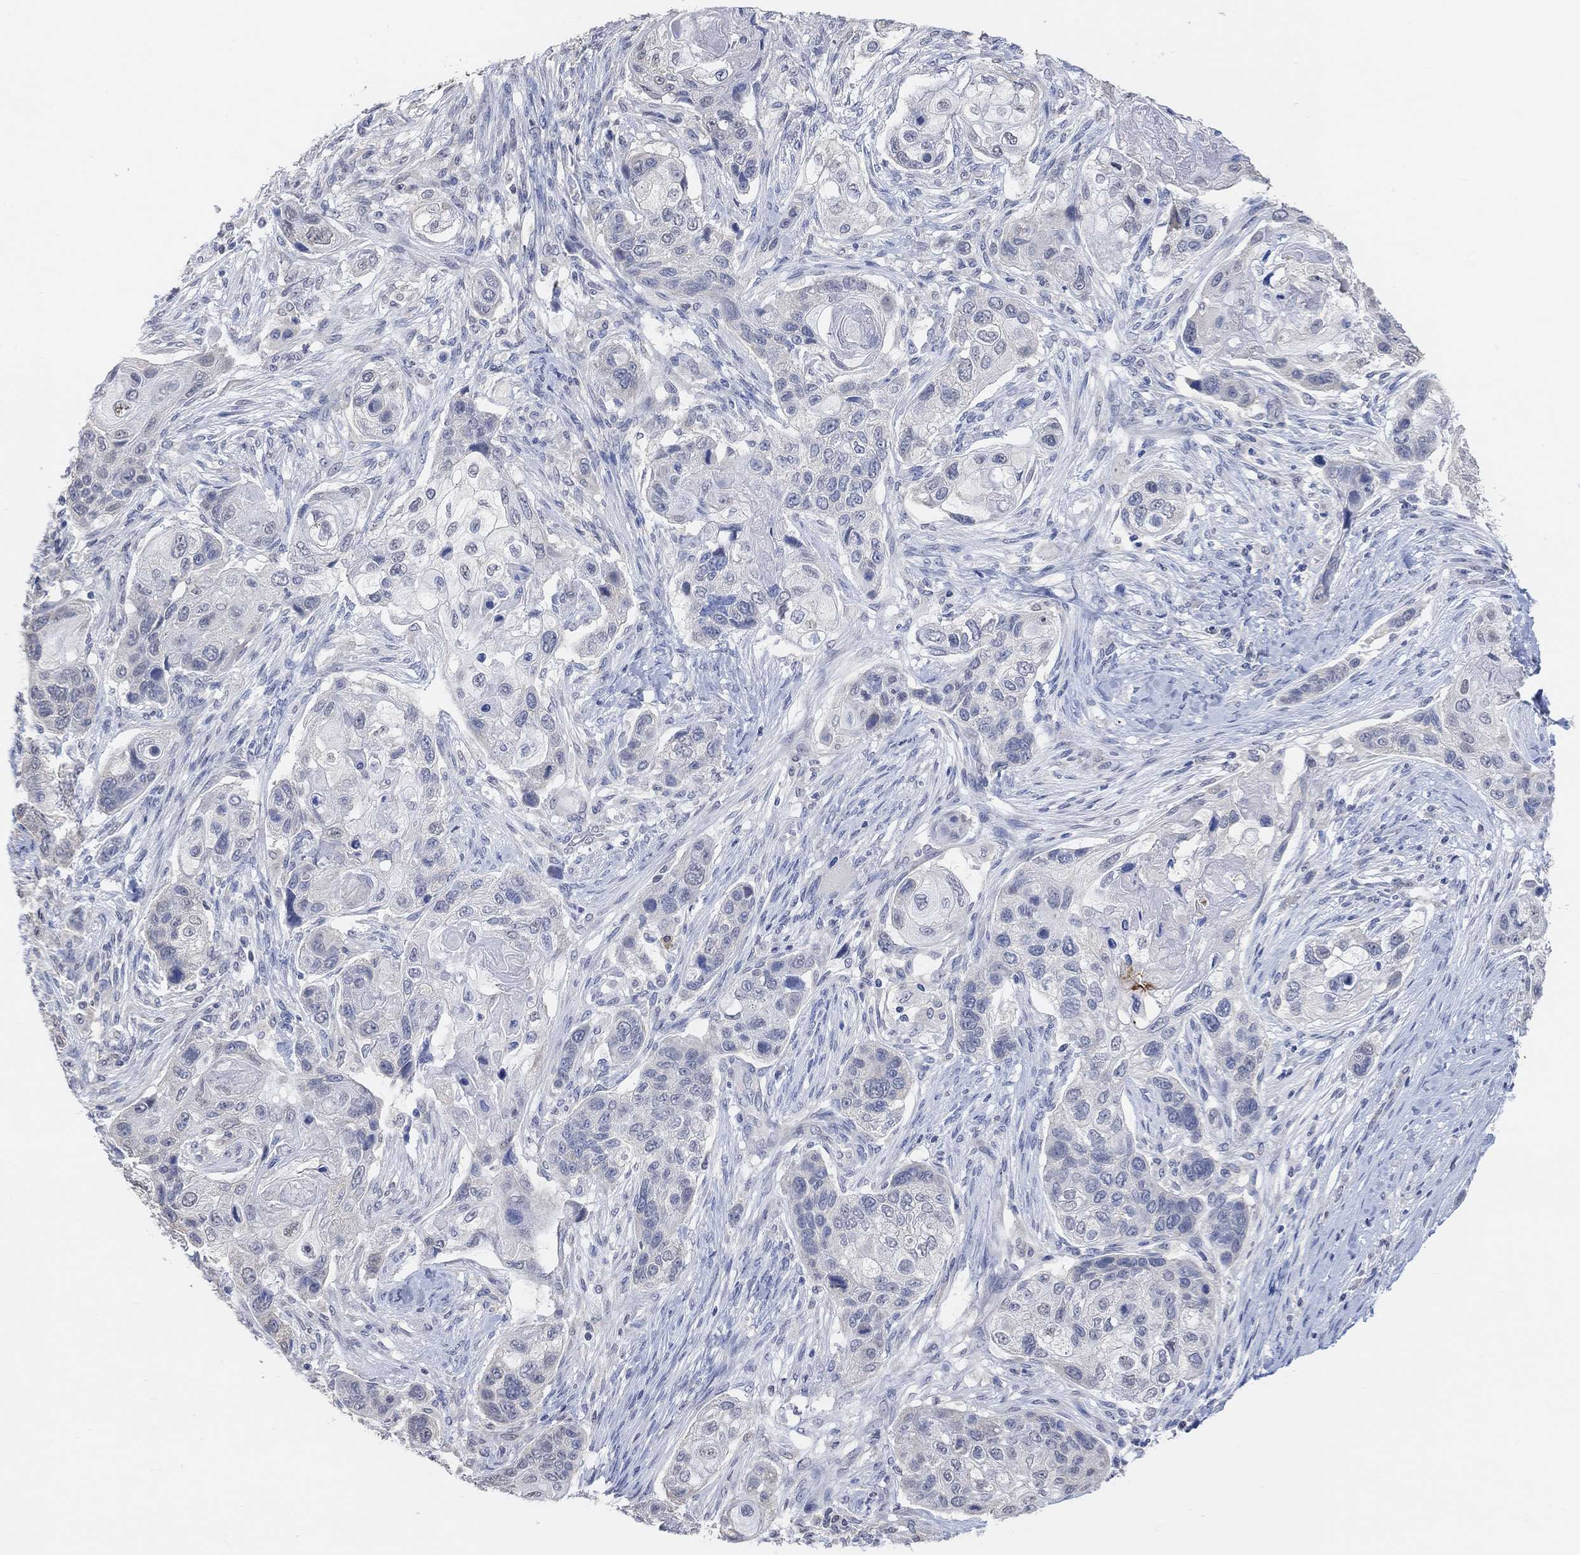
{"staining": {"intensity": "negative", "quantity": "none", "location": "none"}, "tissue": "lung cancer", "cell_type": "Tumor cells", "image_type": "cancer", "snomed": [{"axis": "morphology", "description": "Normal tissue, NOS"}, {"axis": "morphology", "description": "Squamous cell carcinoma, NOS"}, {"axis": "topography", "description": "Bronchus"}, {"axis": "topography", "description": "Lung"}], "caption": "DAB (3,3'-diaminobenzidine) immunohistochemical staining of human squamous cell carcinoma (lung) demonstrates no significant expression in tumor cells.", "gene": "MUC1", "patient": {"sex": "male", "age": 69}}